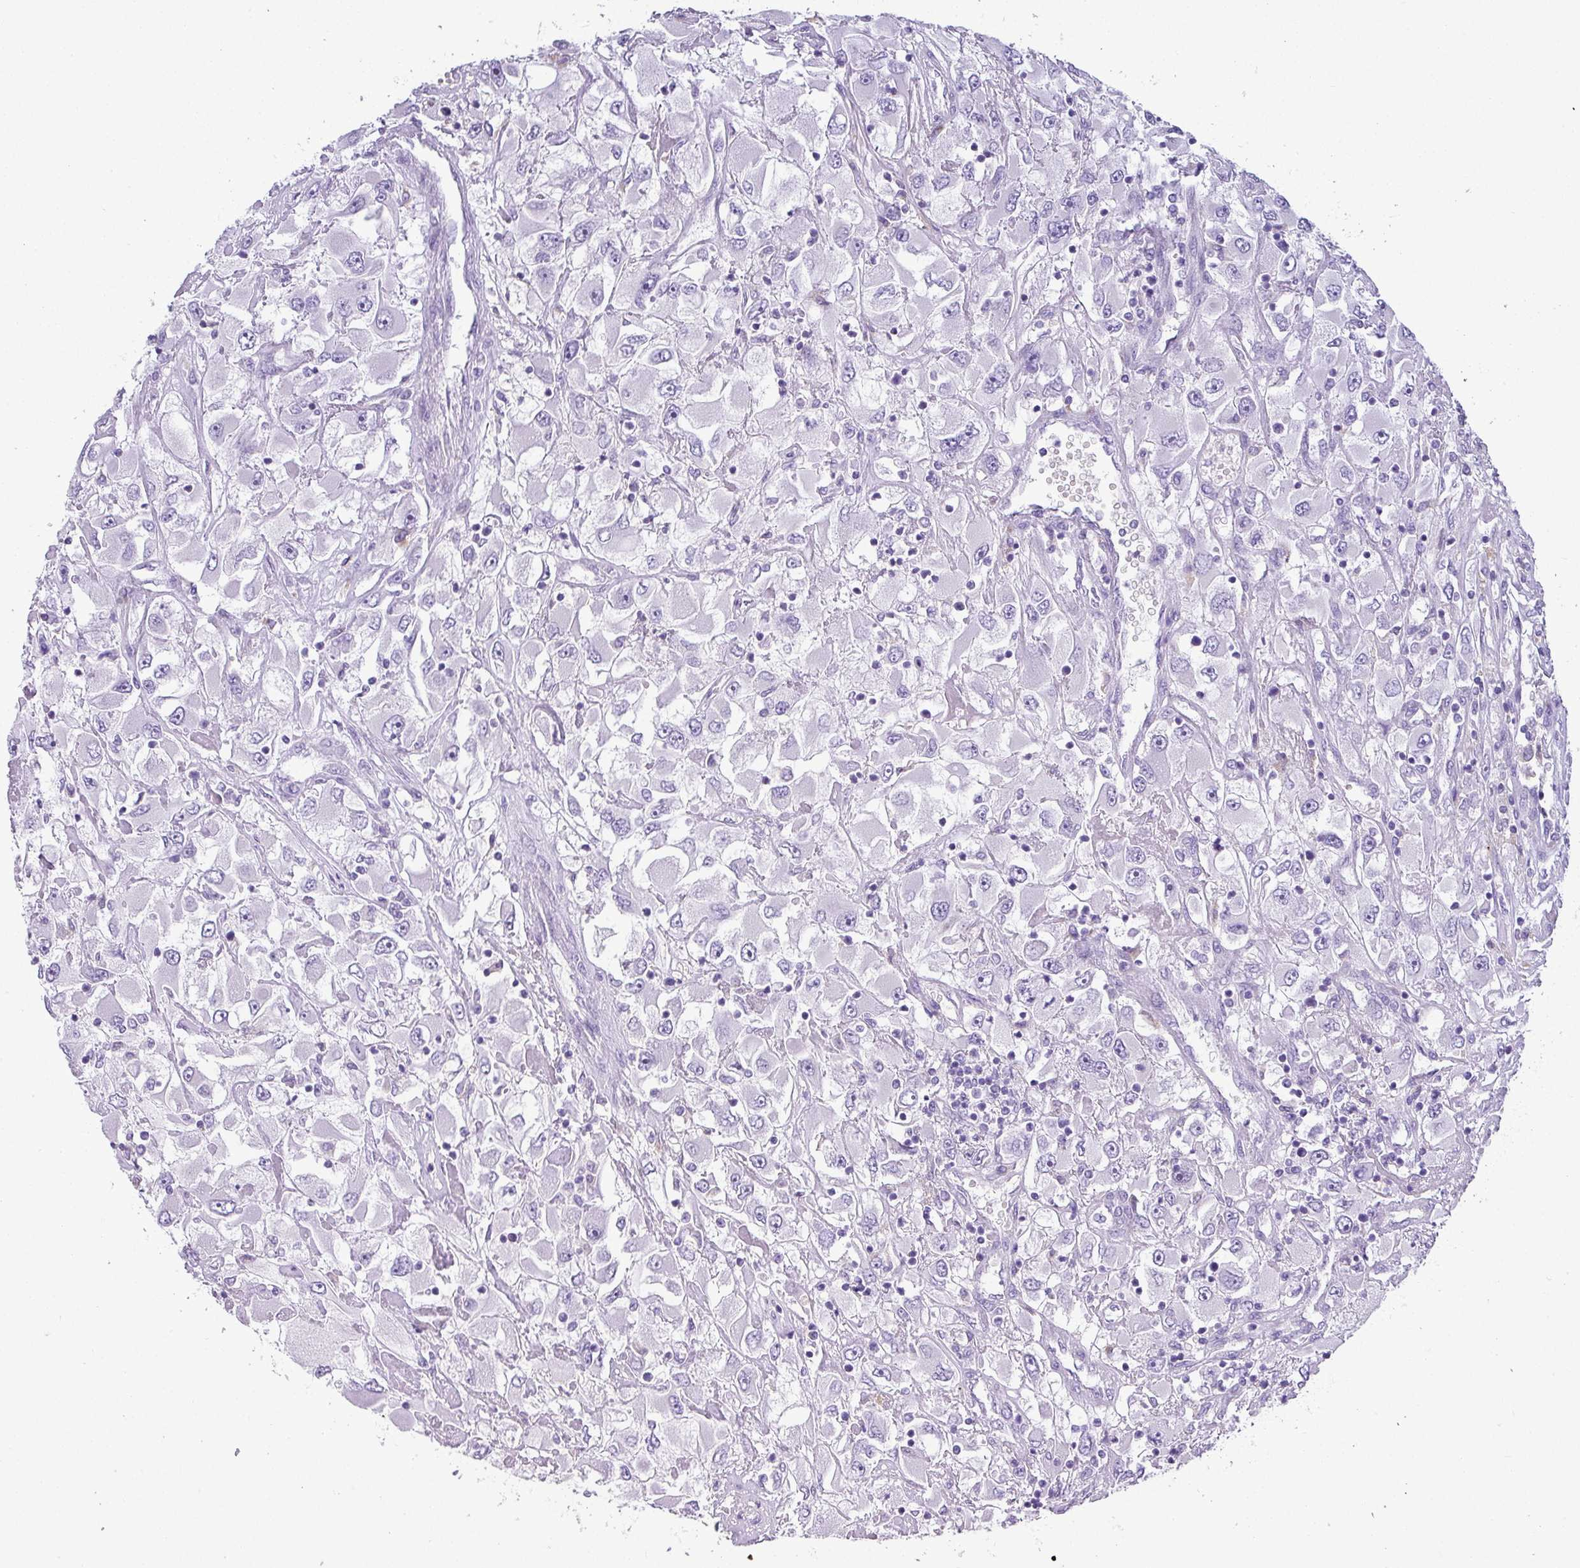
{"staining": {"intensity": "negative", "quantity": "none", "location": "none"}, "tissue": "renal cancer", "cell_type": "Tumor cells", "image_type": "cancer", "snomed": [{"axis": "morphology", "description": "Adenocarcinoma, NOS"}, {"axis": "topography", "description": "Kidney"}], "caption": "There is no significant positivity in tumor cells of renal cancer (adenocarcinoma).", "gene": "ZNF568", "patient": {"sex": "female", "age": 52}}